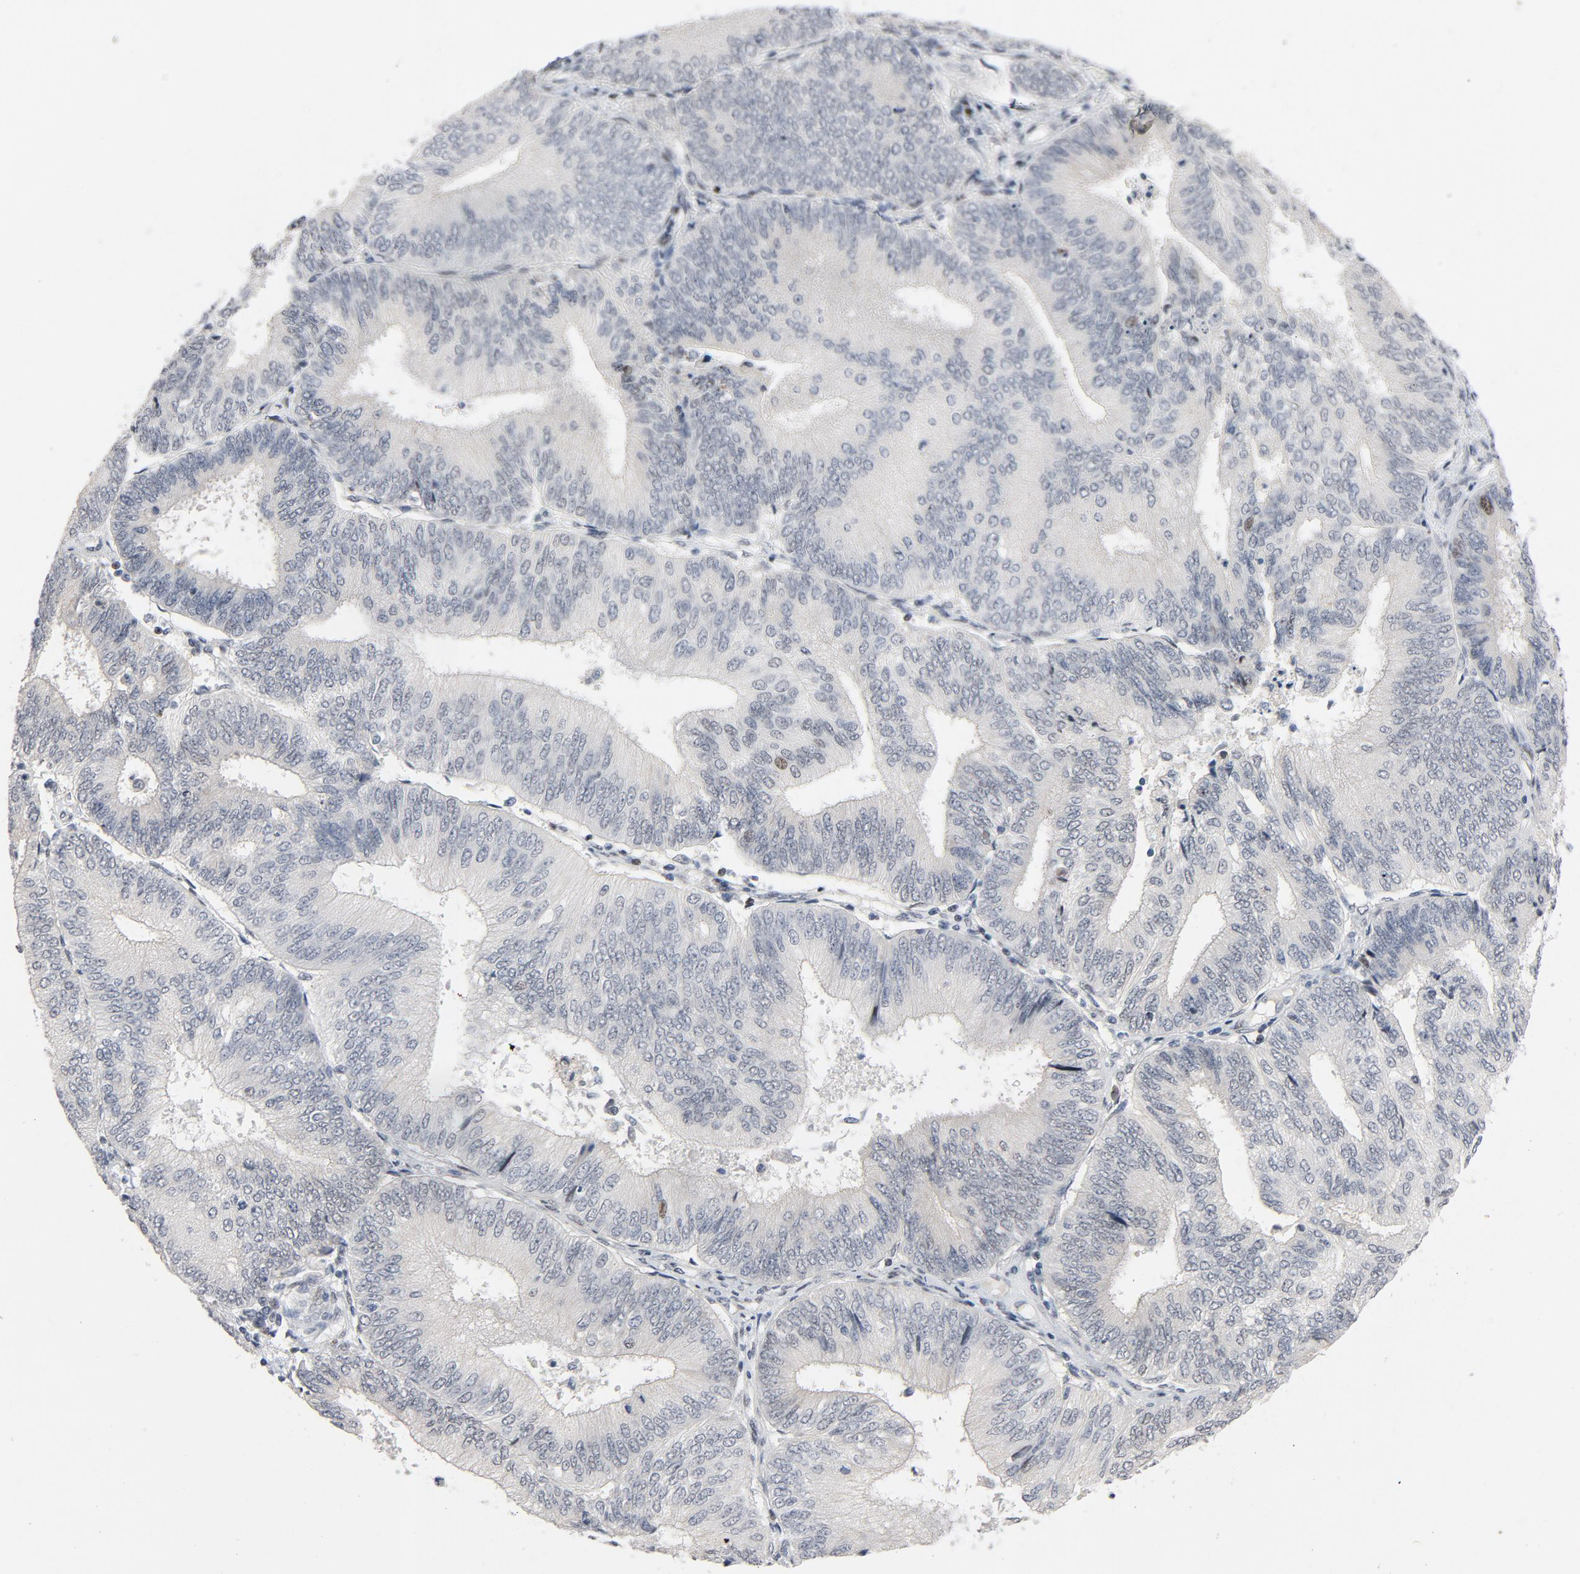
{"staining": {"intensity": "negative", "quantity": "none", "location": "none"}, "tissue": "endometrial cancer", "cell_type": "Tumor cells", "image_type": "cancer", "snomed": [{"axis": "morphology", "description": "Adenocarcinoma, NOS"}, {"axis": "topography", "description": "Endometrium"}], "caption": "An image of human endometrial adenocarcinoma is negative for staining in tumor cells. (IHC, brightfield microscopy, high magnification).", "gene": "FSCB", "patient": {"sex": "female", "age": 55}}